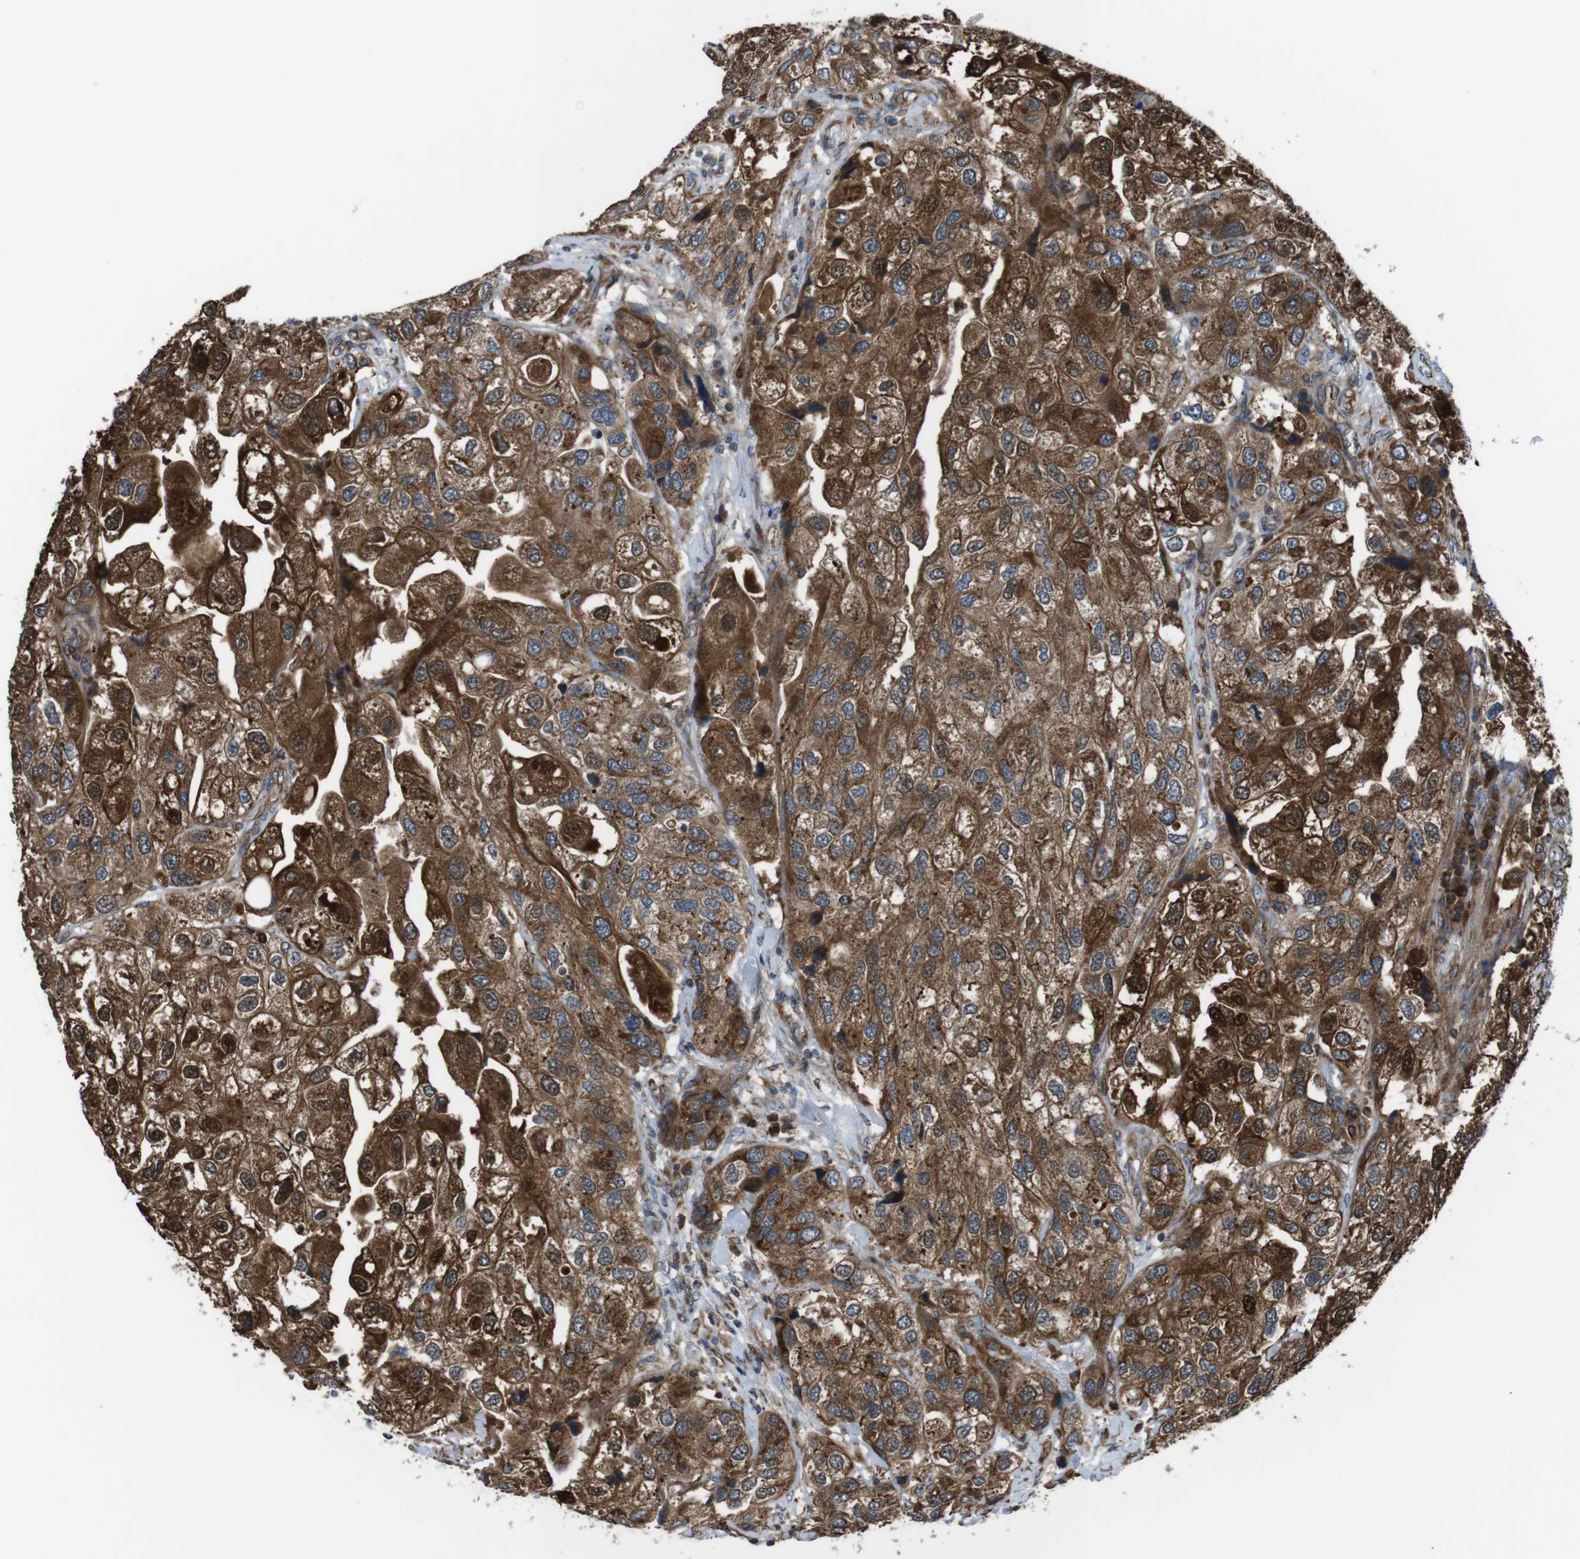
{"staining": {"intensity": "strong", "quantity": ">75%", "location": "cytoplasmic/membranous"}, "tissue": "urothelial cancer", "cell_type": "Tumor cells", "image_type": "cancer", "snomed": [{"axis": "morphology", "description": "Urothelial carcinoma, High grade"}, {"axis": "topography", "description": "Urinary bladder"}], "caption": "Tumor cells demonstrate high levels of strong cytoplasmic/membranous positivity in approximately >75% of cells in human high-grade urothelial carcinoma.", "gene": "GIMAP8", "patient": {"sex": "female", "age": 64}}